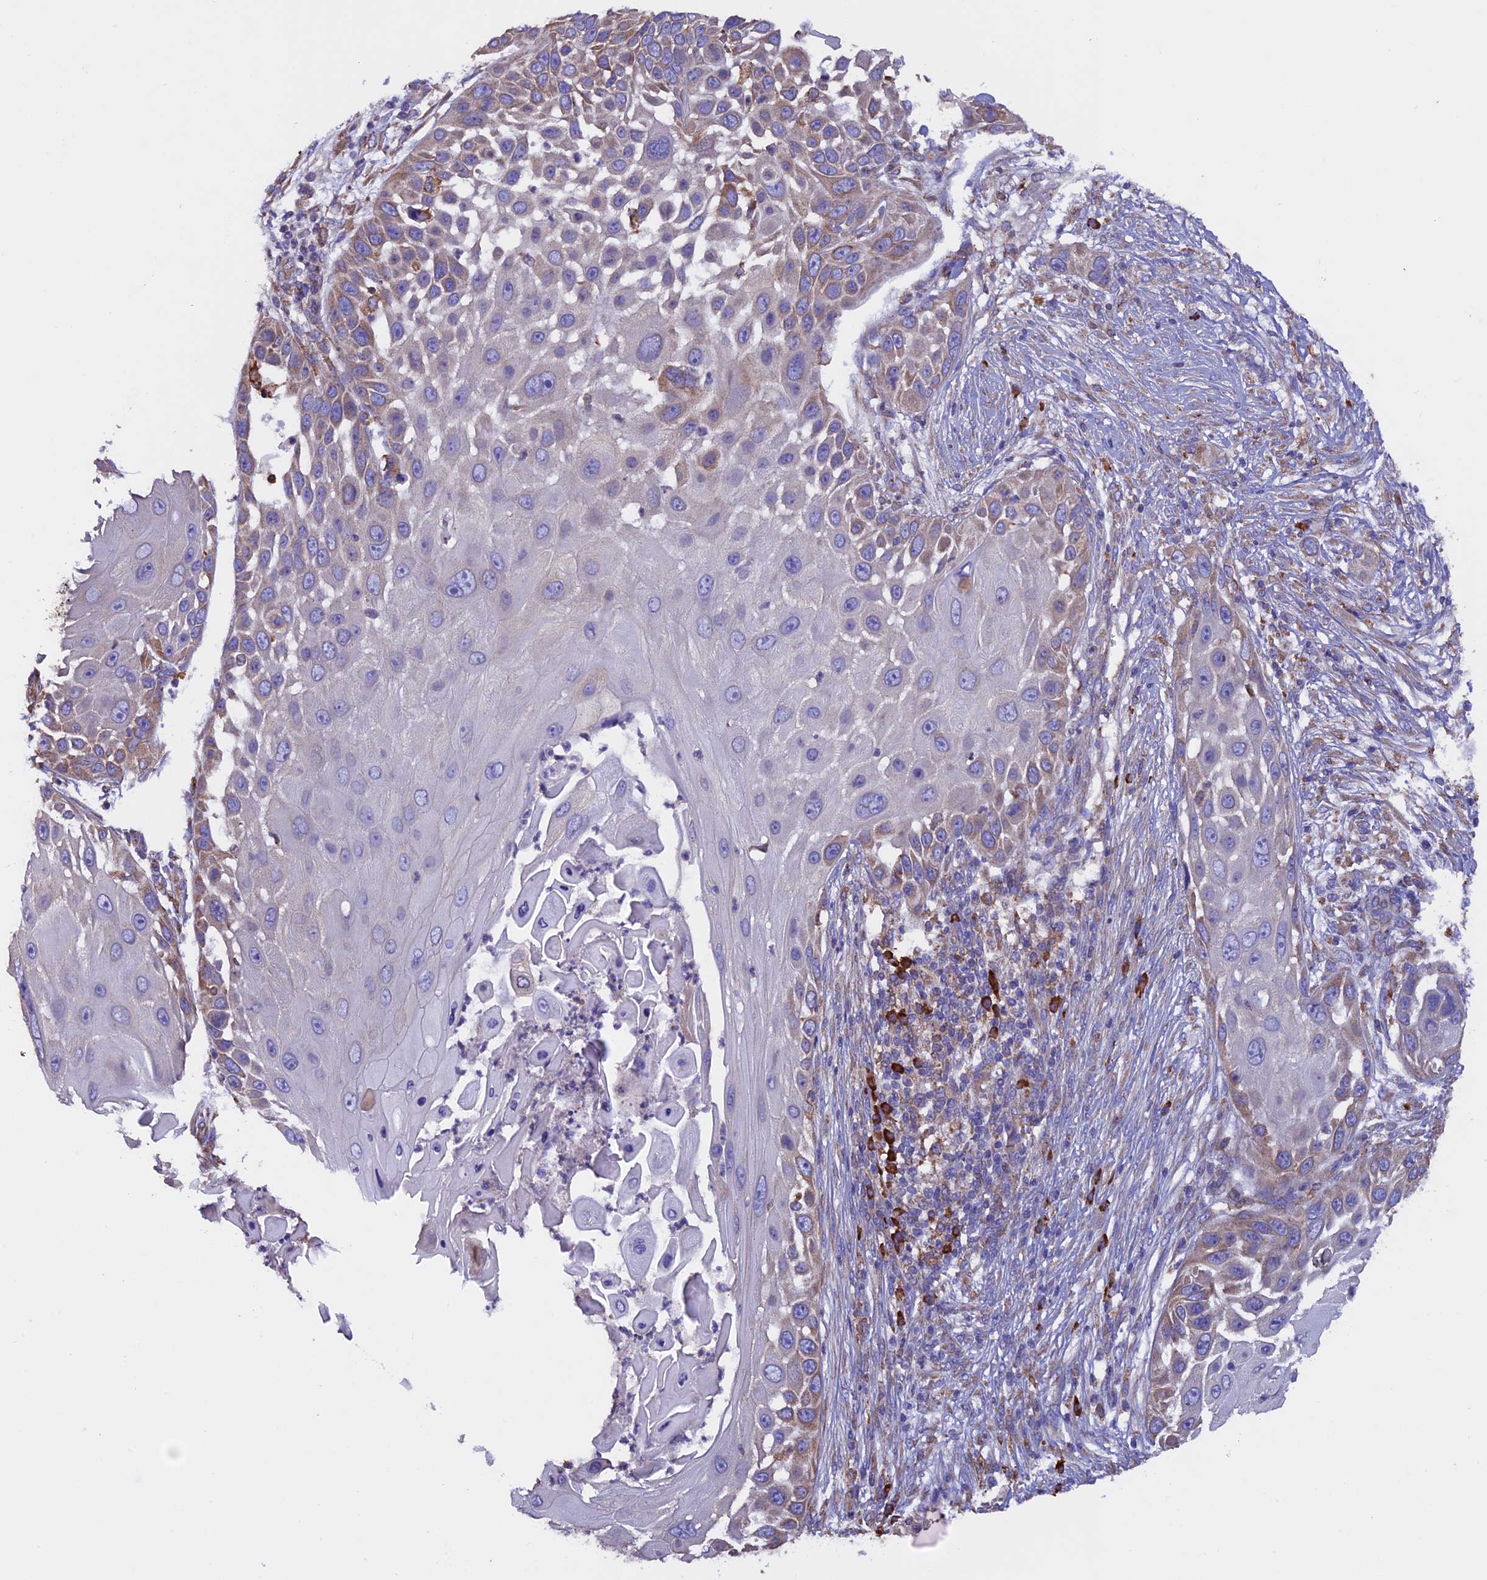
{"staining": {"intensity": "weak", "quantity": "25%-75%", "location": "cytoplasmic/membranous"}, "tissue": "skin cancer", "cell_type": "Tumor cells", "image_type": "cancer", "snomed": [{"axis": "morphology", "description": "Squamous cell carcinoma, NOS"}, {"axis": "topography", "description": "Skin"}], "caption": "This is a histology image of IHC staining of skin cancer (squamous cell carcinoma), which shows weak positivity in the cytoplasmic/membranous of tumor cells.", "gene": "BTBD3", "patient": {"sex": "female", "age": 44}}